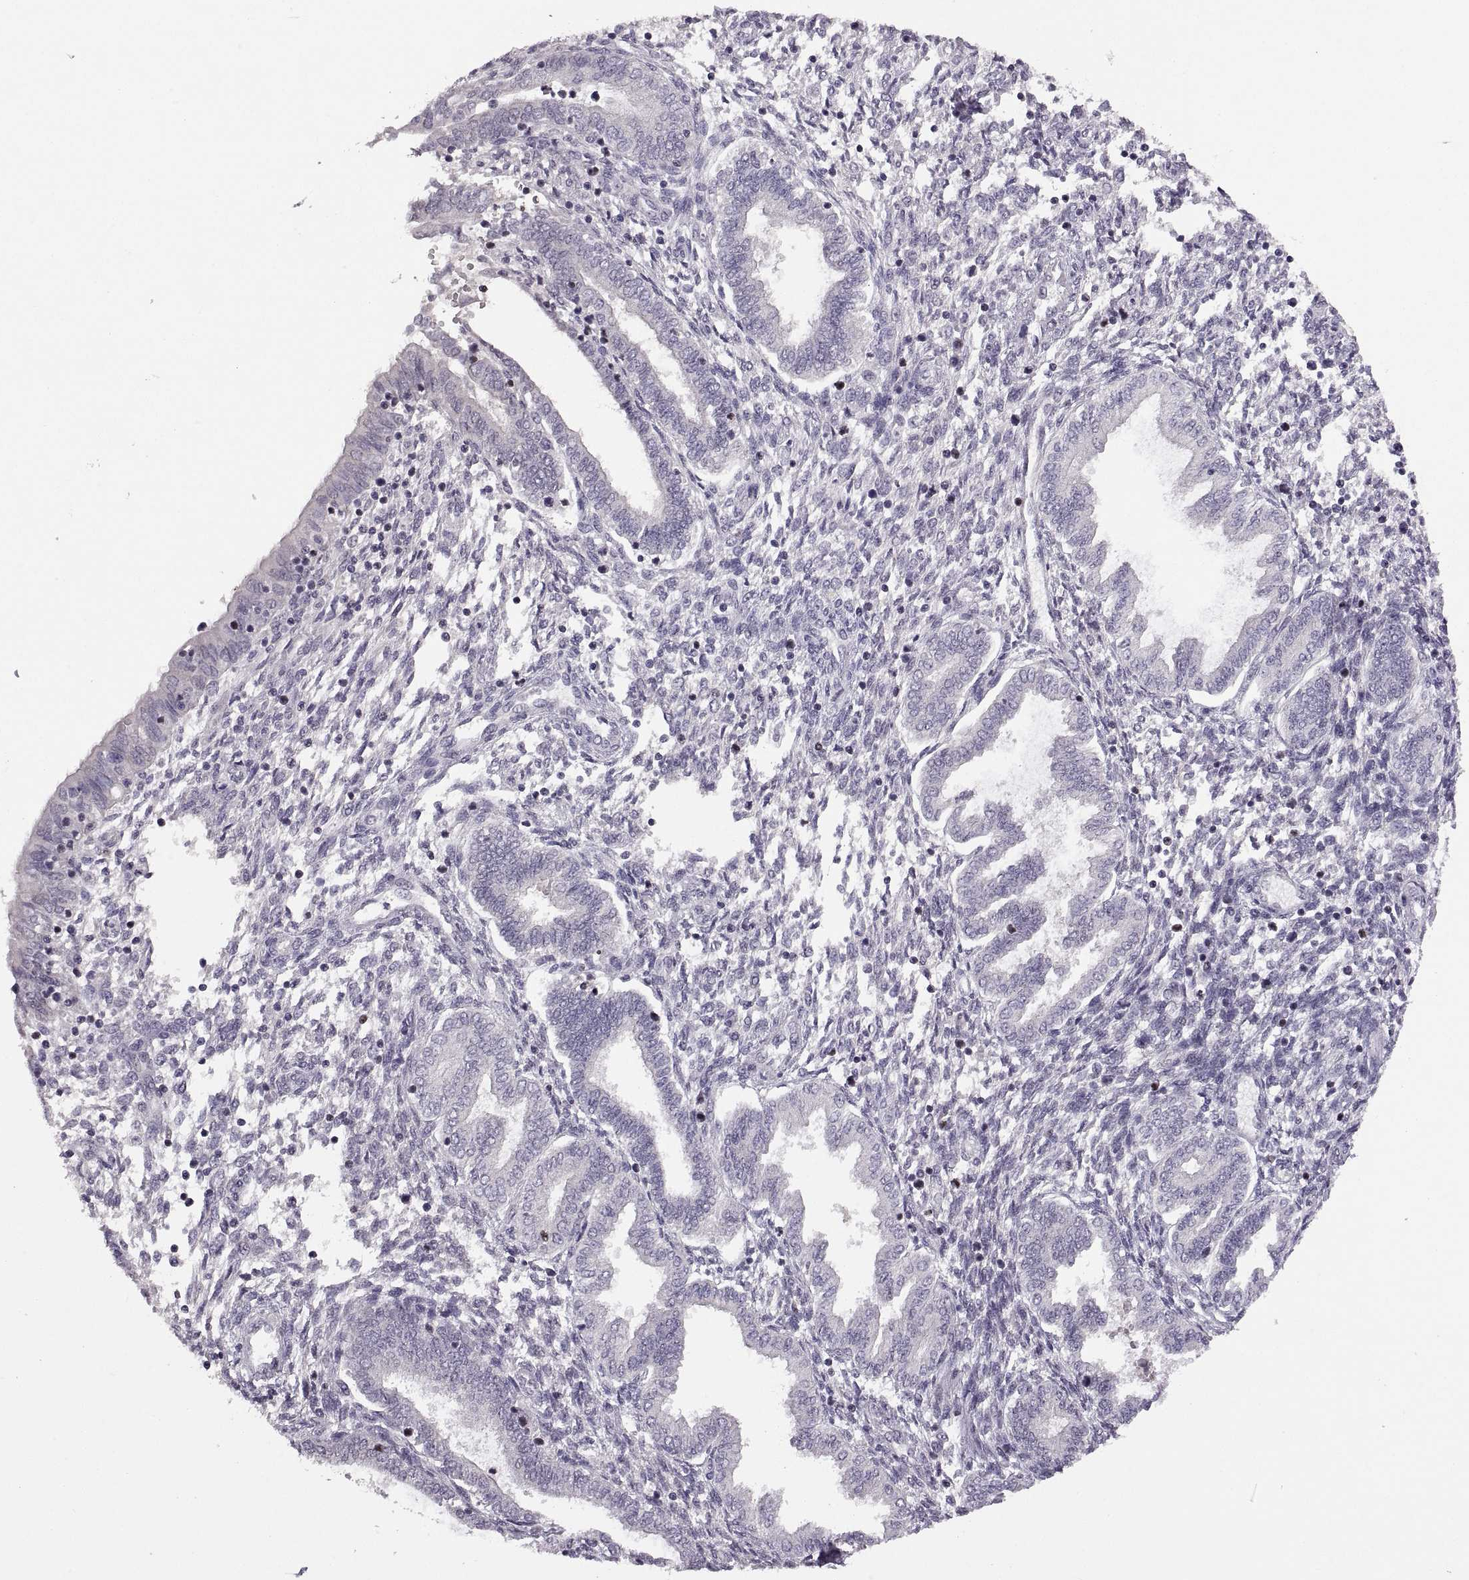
{"staining": {"intensity": "negative", "quantity": "none", "location": "none"}, "tissue": "endometrium", "cell_type": "Cells in endometrial stroma", "image_type": "normal", "snomed": [{"axis": "morphology", "description": "Normal tissue, NOS"}, {"axis": "topography", "description": "Endometrium"}], "caption": "The image shows no staining of cells in endometrial stroma in unremarkable endometrium.", "gene": "NEK2", "patient": {"sex": "female", "age": 42}}